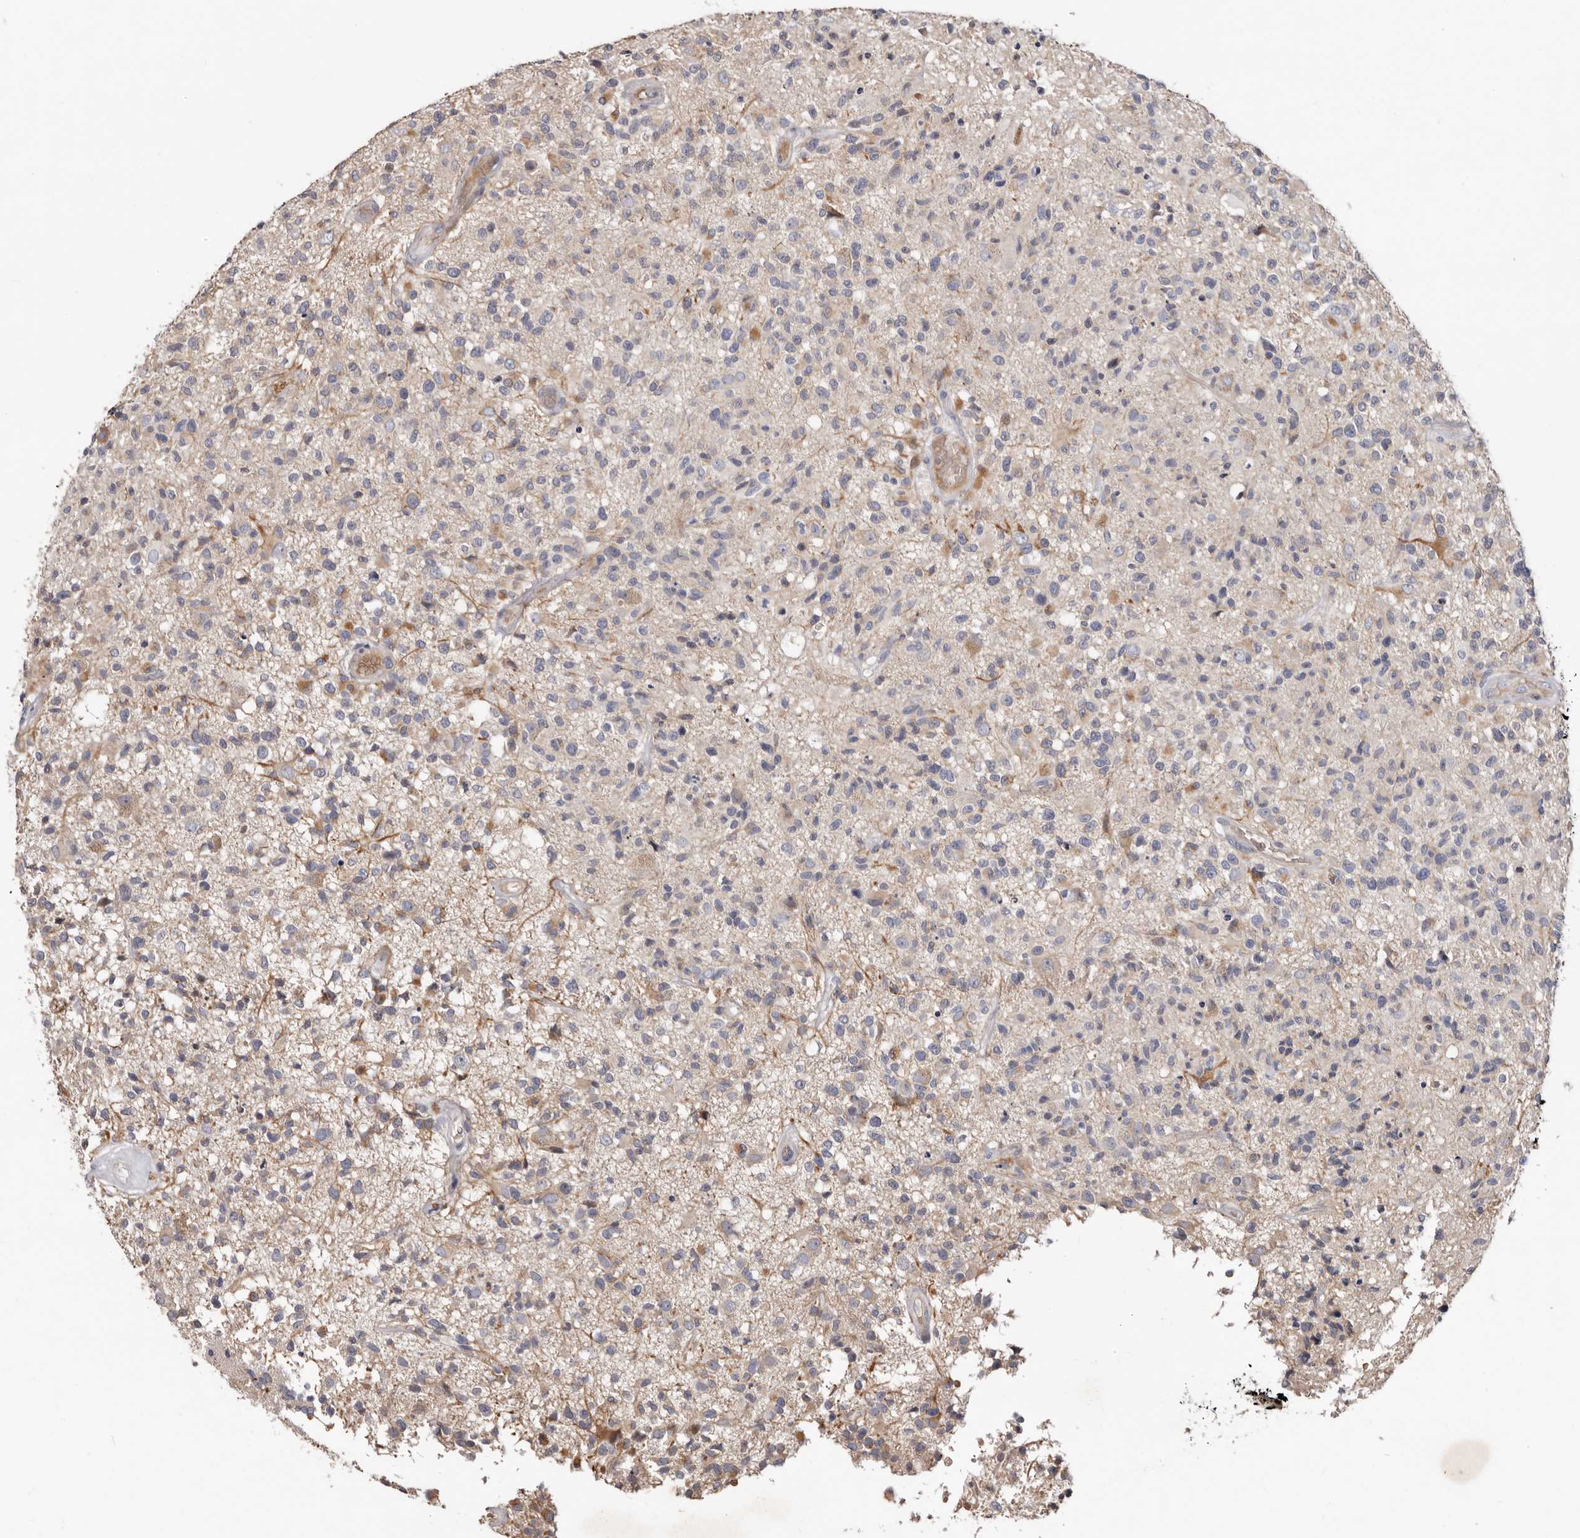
{"staining": {"intensity": "negative", "quantity": "none", "location": "none"}, "tissue": "glioma", "cell_type": "Tumor cells", "image_type": "cancer", "snomed": [{"axis": "morphology", "description": "Glioma, malignant, High grade"}, {"axis": "morphology", "description": "Glioblastoma, NOS"}, {"axis": "topography", "description": "Brain"}], "caption": "Protein analysis of glioma demonstrates no significant staining in tumor cells.", "gene": "SPTA1", "patient": {"sex": "male", "age": 60}}